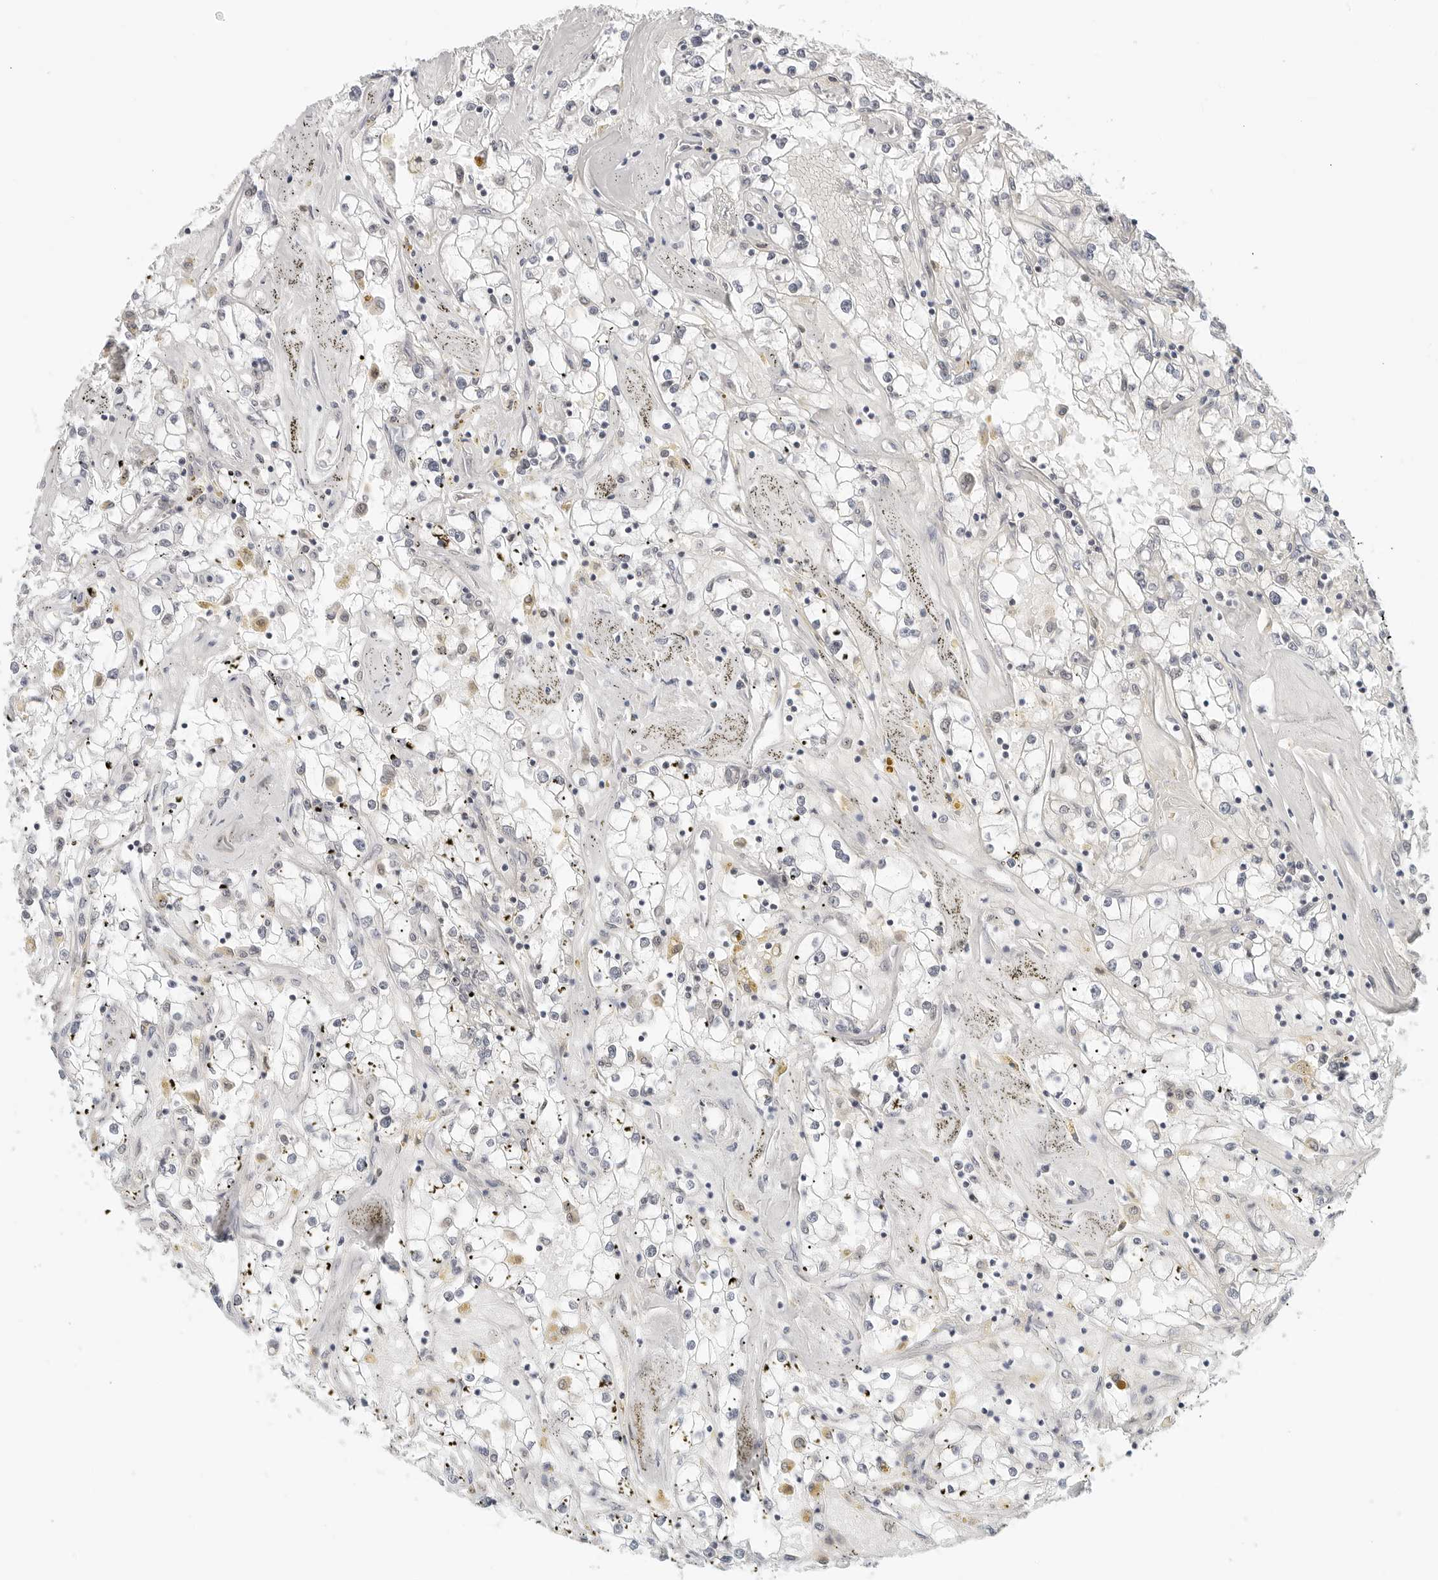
{"staining": {"intensity": "negative", "quantity": "none", "location": "none"}, "tissue": "renal cancer", "cell_type": "Tumor cells", "image_type": "cancer", "snomed": [{"axis": "morphology", "description": "Adenocarcinoma, NOS"}, {"axis": "topography", "description": "Kidney"}], "caption": "IHC of renal adenocarcinoma reveals no expression in tumor cells.", "gene": "TSEN2", "patient": {"sex": "male", "age": 56}}